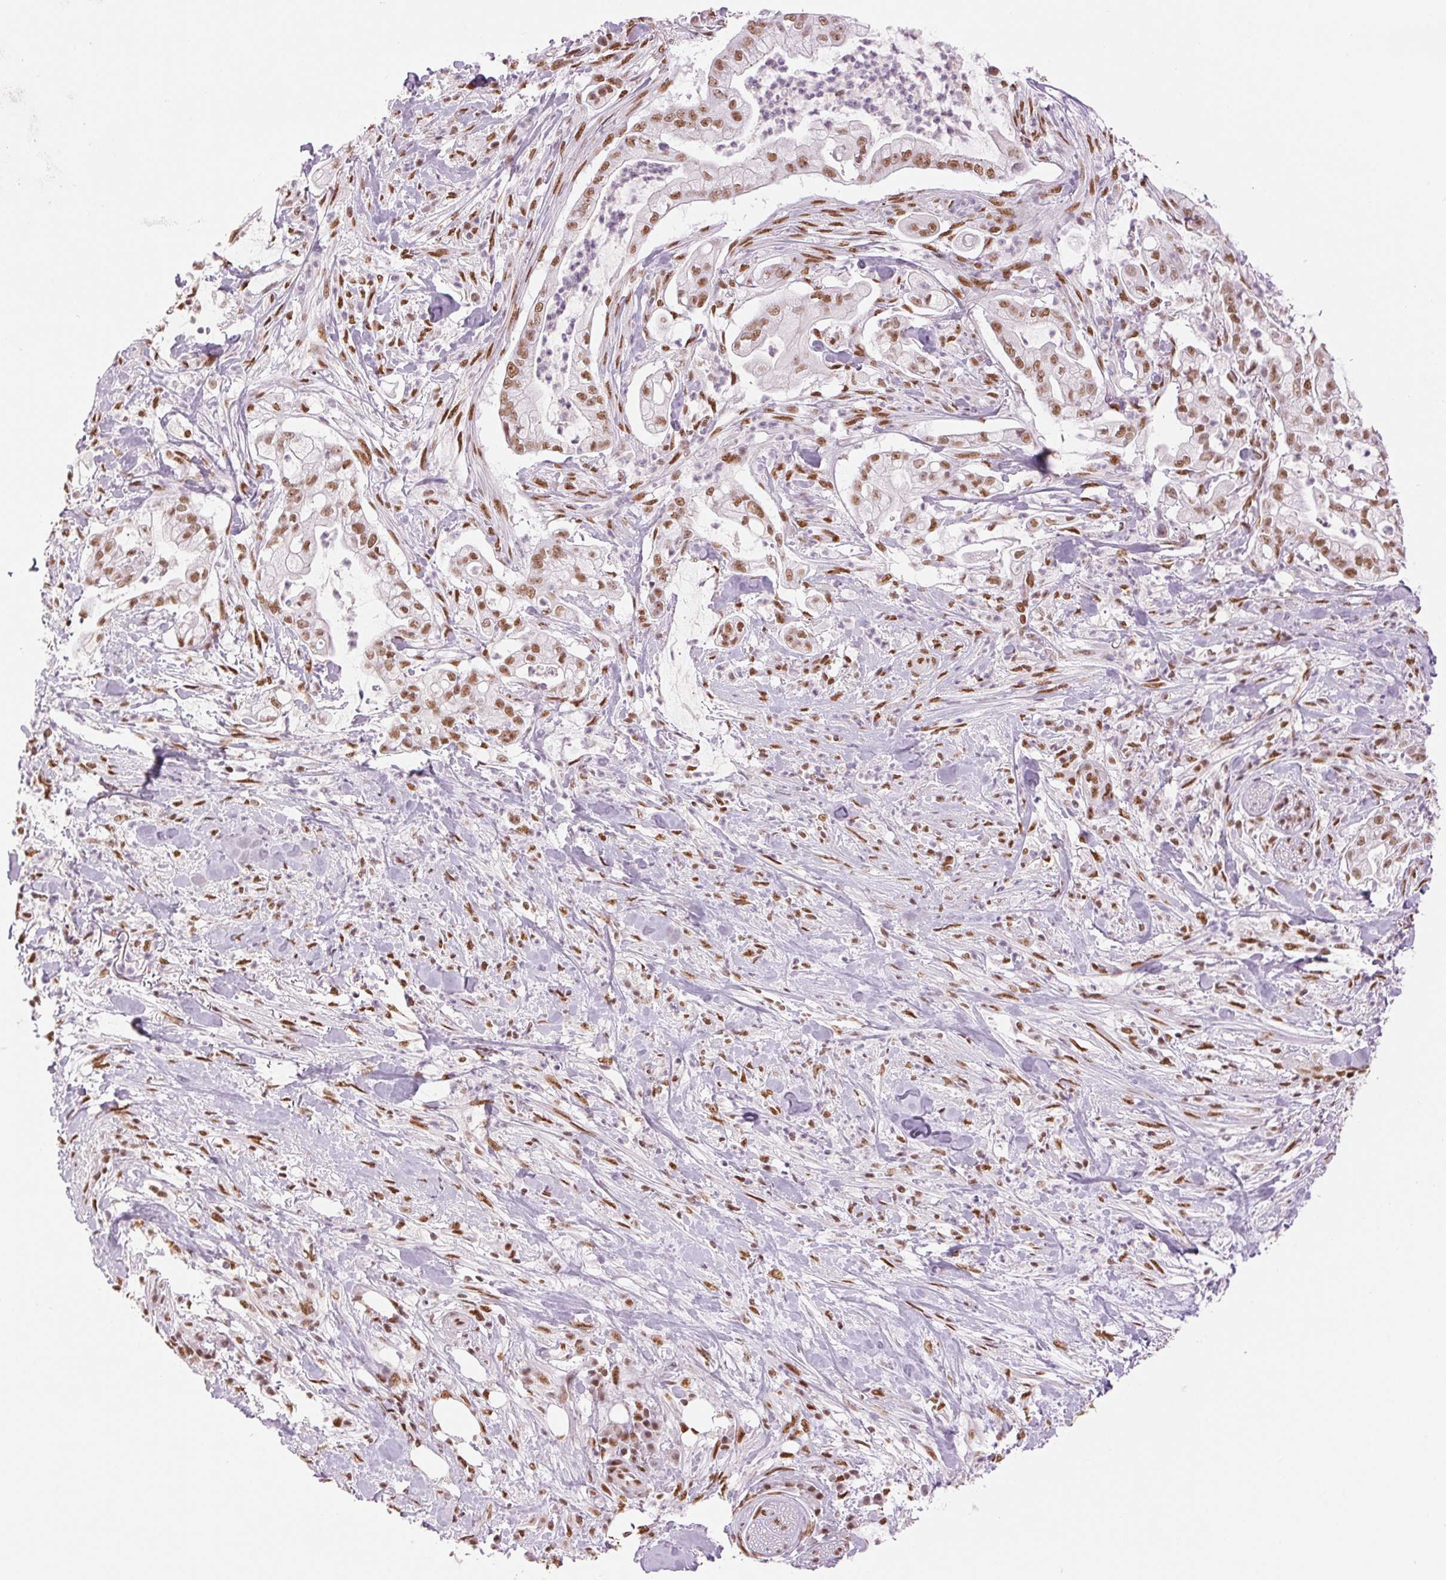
{"staining": {"intensity": "moderate", "quantity": ">75%", "location": "nuclear"}, "tissue": "pancreatic cancer", "cell_type": "Tumor cells", "image_type": "cancer", "snomed": [{"axis": "morphology", "description": "Adenocarcinoma, NOS"}, {"axis": "topography", "description": "Pancreas"}], "caption": "IHC (DAB (3,3'-diaminobenzidine)) staining of pancreatic adenocarcinoma shows moderate nuclear protein staining in approximately >75% of tumor cells. The staining was performed using DAB, with brown indicating positive protein expression. Nuclei are stained blue with hematoxylin.", "gene": "ZFR2", "patient": {"sex": "female", "age": 69}}